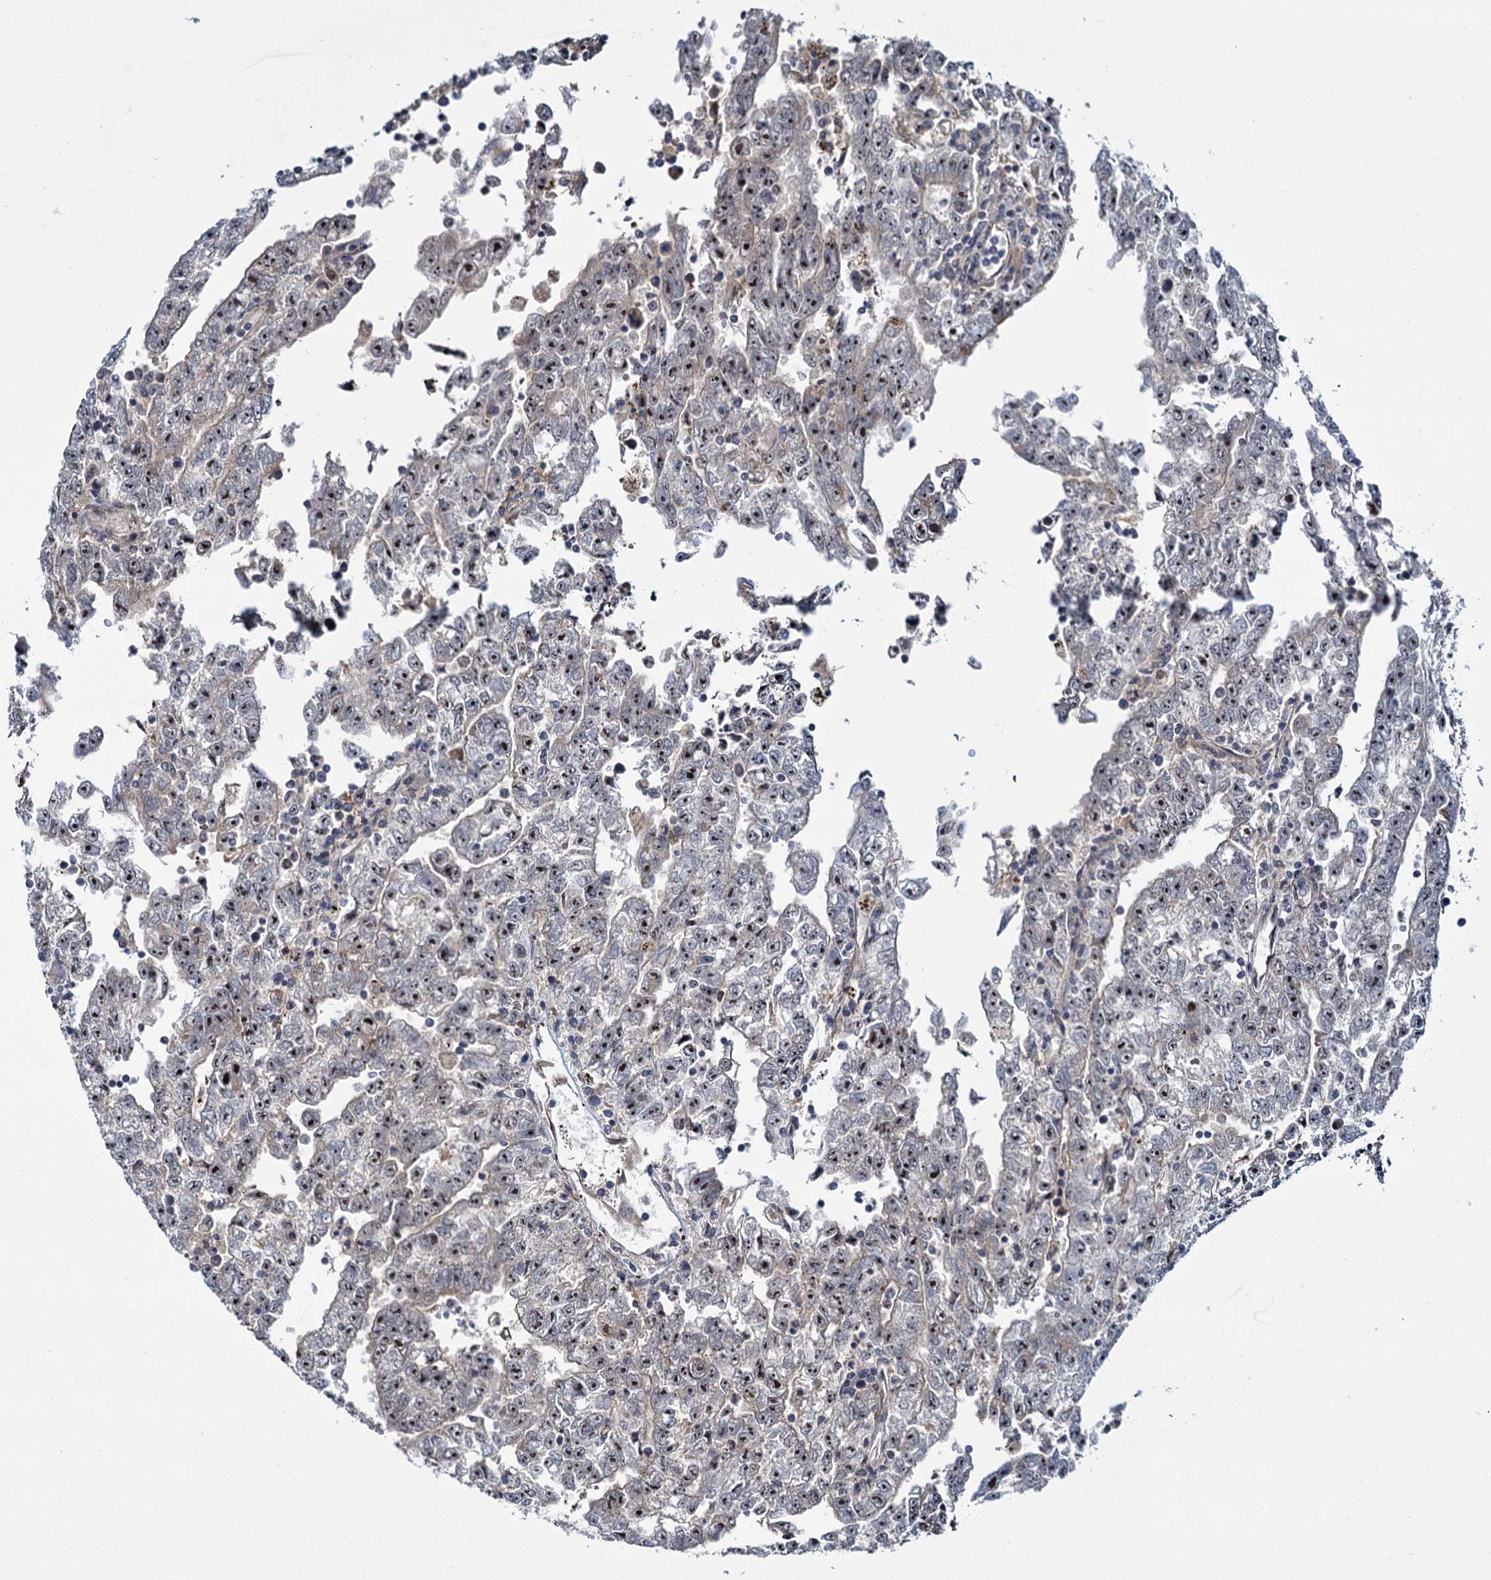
{"staining": {"intensity": "moderate", "quantity": "25%-75%", "location": "nuclear"}, "tissue": "testis cancer", "cell_type": "Tumor cells", "image_type": "cancer", "snomed": [{"axis": "morphology", "description": "Carcinoma, Embryonal, NOS"}, {"axis": "topography", "description": "Testis"}], "caption": "Immunohistochemistry (IHC) histopathology image of testis cancer (embryonal carcinoma) stained for a protein (brown), which exhibits medium levels of moderate nuclear expression in approximately 25%-75% of tumor cells.", "gene": "GAL3ST4", "patient": {"sex": "male", "age": 25}}